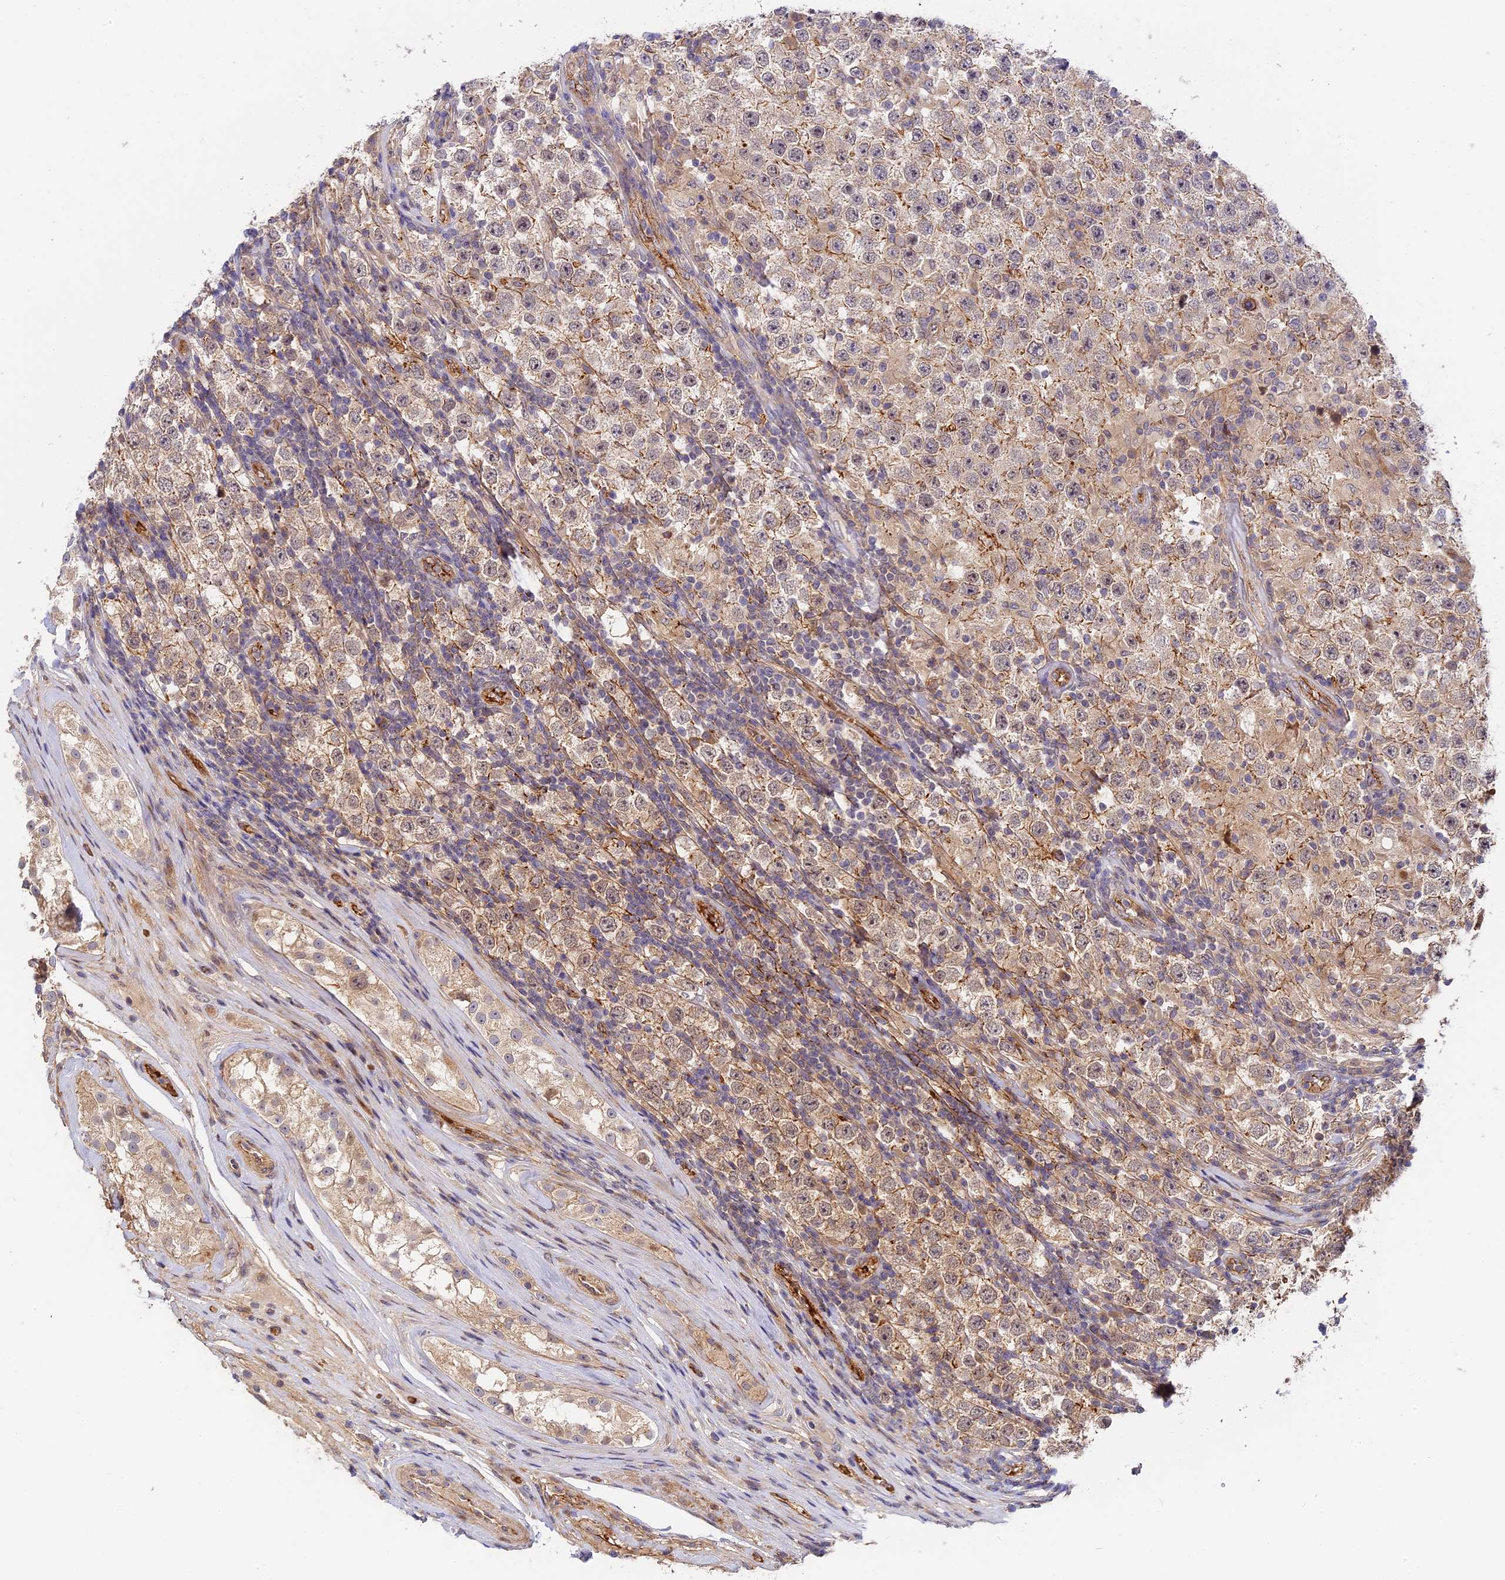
{"staining": {"intensity": "weak", "quantity": "25%-75%", "location": "cytoplasmic/membranous"}, "tissue": "testis cancer", "cell_type": "Tumor cells", "image_type": "cancer", "snomed": [{"axis": "morphology", "description": "Normal tissue, NOS"}, {"axis": "morphology", "description": "Urothelial carcinoma, High grade"}, {"axis": "morphology", "description": "Seminoma, NOS"}, {"axis": "morphology", "description": "Carcinoma, Embryonal, NOS"}, {"axis": "topography", "description": "Urinary bladder"}, {"axis": "topography", "description": "Testis"}], "caption": "A high-resolution photomicrograph shows immunohistochemistry (IHC) staining of testis urothelial carcinoma (high-grade), which shows weak cytoplasmic/membranous staining in about 25%-75% of tumor cells. The staining is performed using DAB brown chromogen to label protein expression. The nuclei are counter-stained blue using hematoxylin.", "gene": "MISP3", "patient": {"sex": "male", "age": 41}}